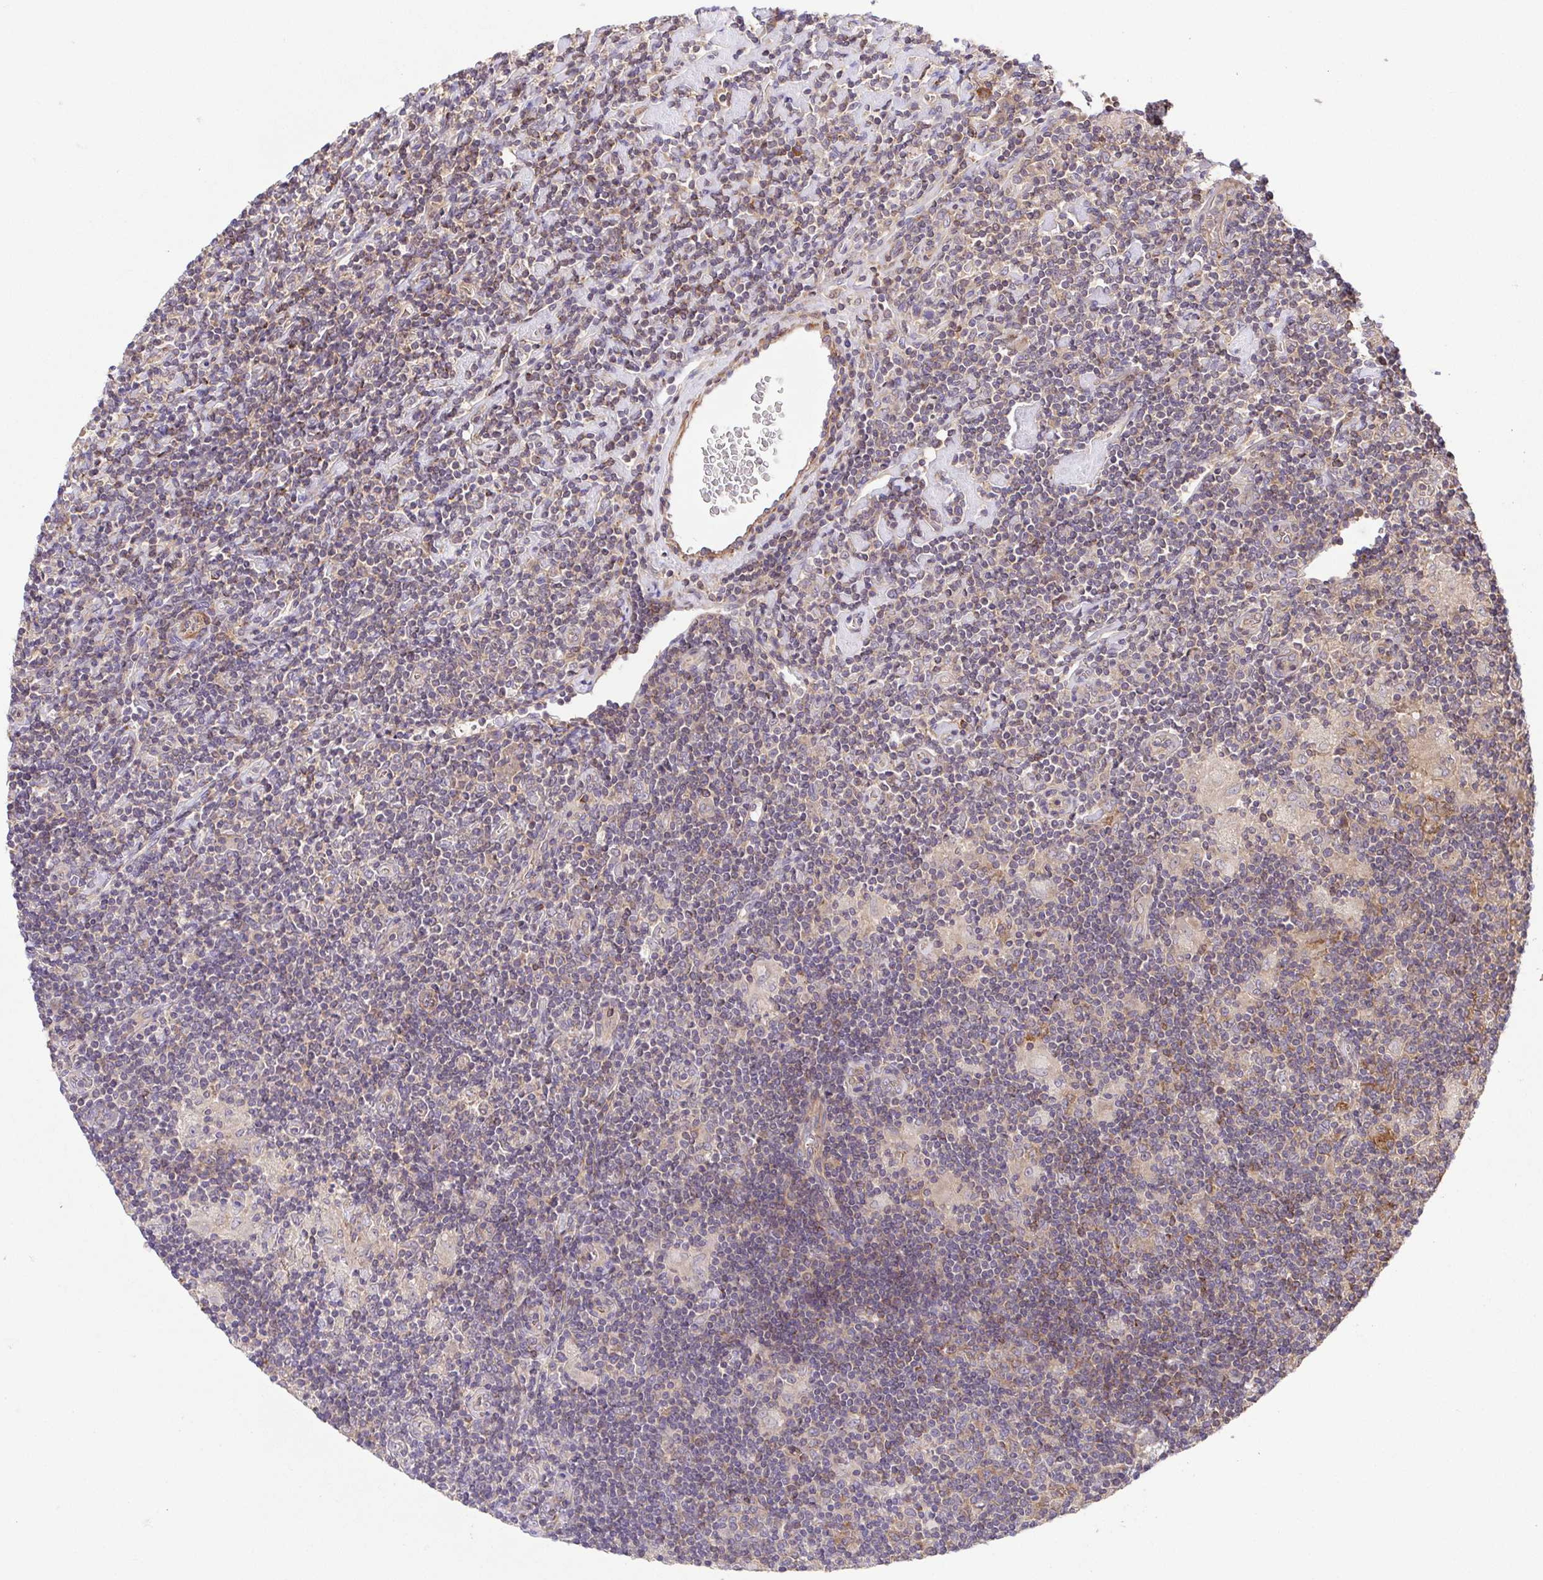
{"staining": {"intensity": "negative", "quantity": "none", "location": "none"}, "tissue": "lymphoma", "cell_type": "Tumor cells", "image_type": "cancer", "snomed": [{"axis": "morphology", "description": "Hodgkin's disease, NOS"}, {"axis": "topography", "description": "Lymph node"}], "caption": "Micrograph shows no significant protein expression in tumor cells of lymphoma. (DAB (3,3'-diaminobenzidine) immunohistochemistry with hematoxylin counter stain).", "gene": "IDE", "patient": {"sex": "male", "age": 40}}